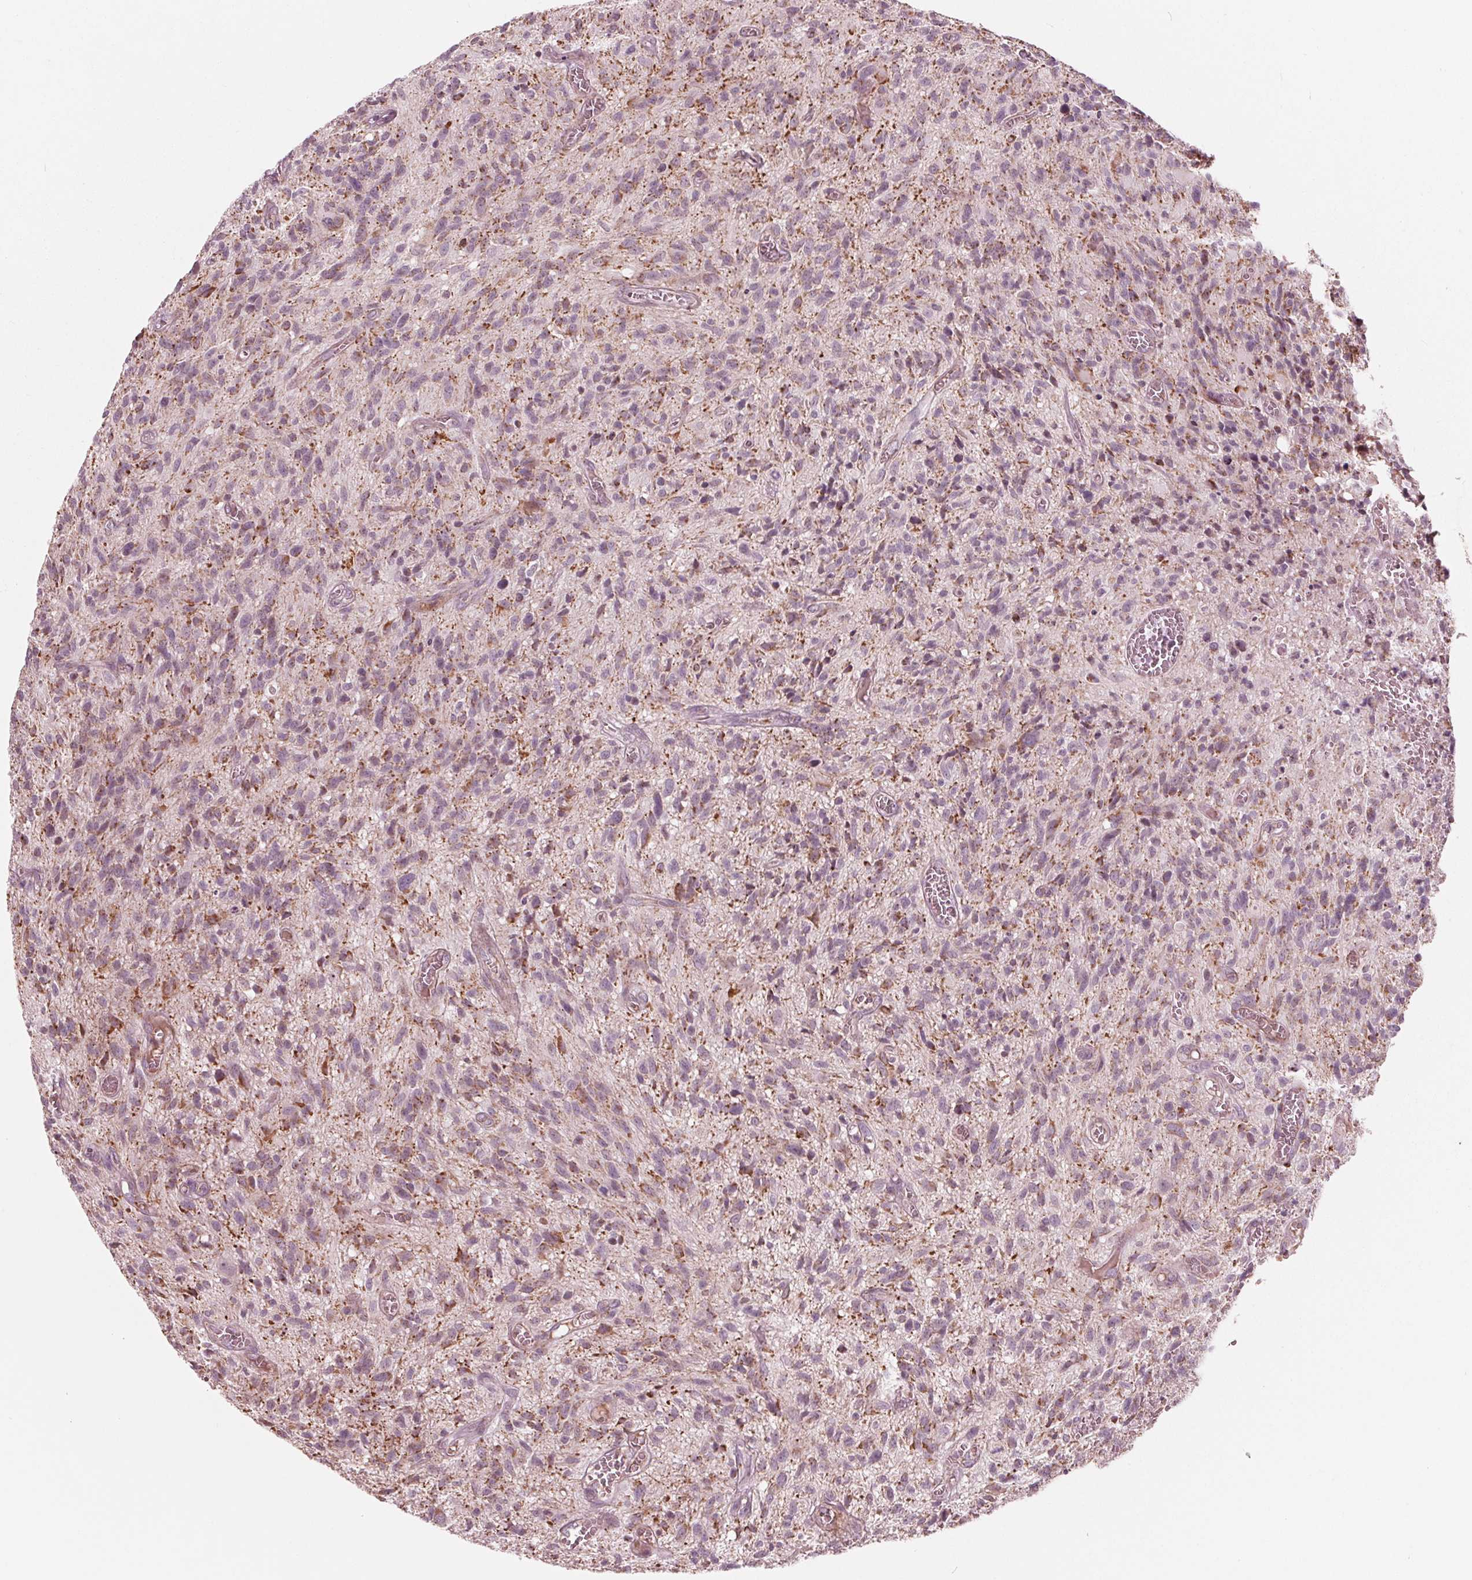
{"staining": {"intensity": "negative", "quantity": "none", "location": "none"}, "tissue": "glioma", "cell_type": "Tumor cells", "image_type": "cancer", "snomed": [{"axis": "morphology", "description": "Glioma, malignant, High grade"}, {"axis": "topography", "description": "Brain"}], "caption": "Immunohistochemistry (IHC) histopathology image of neoplastic tissue: human high-grade glioma (malignant) stained with DAB shows no significant protein staining in tumor cells.", "gene": "DCAF4L2", "patient": {"sex": "male", "age": 75}}